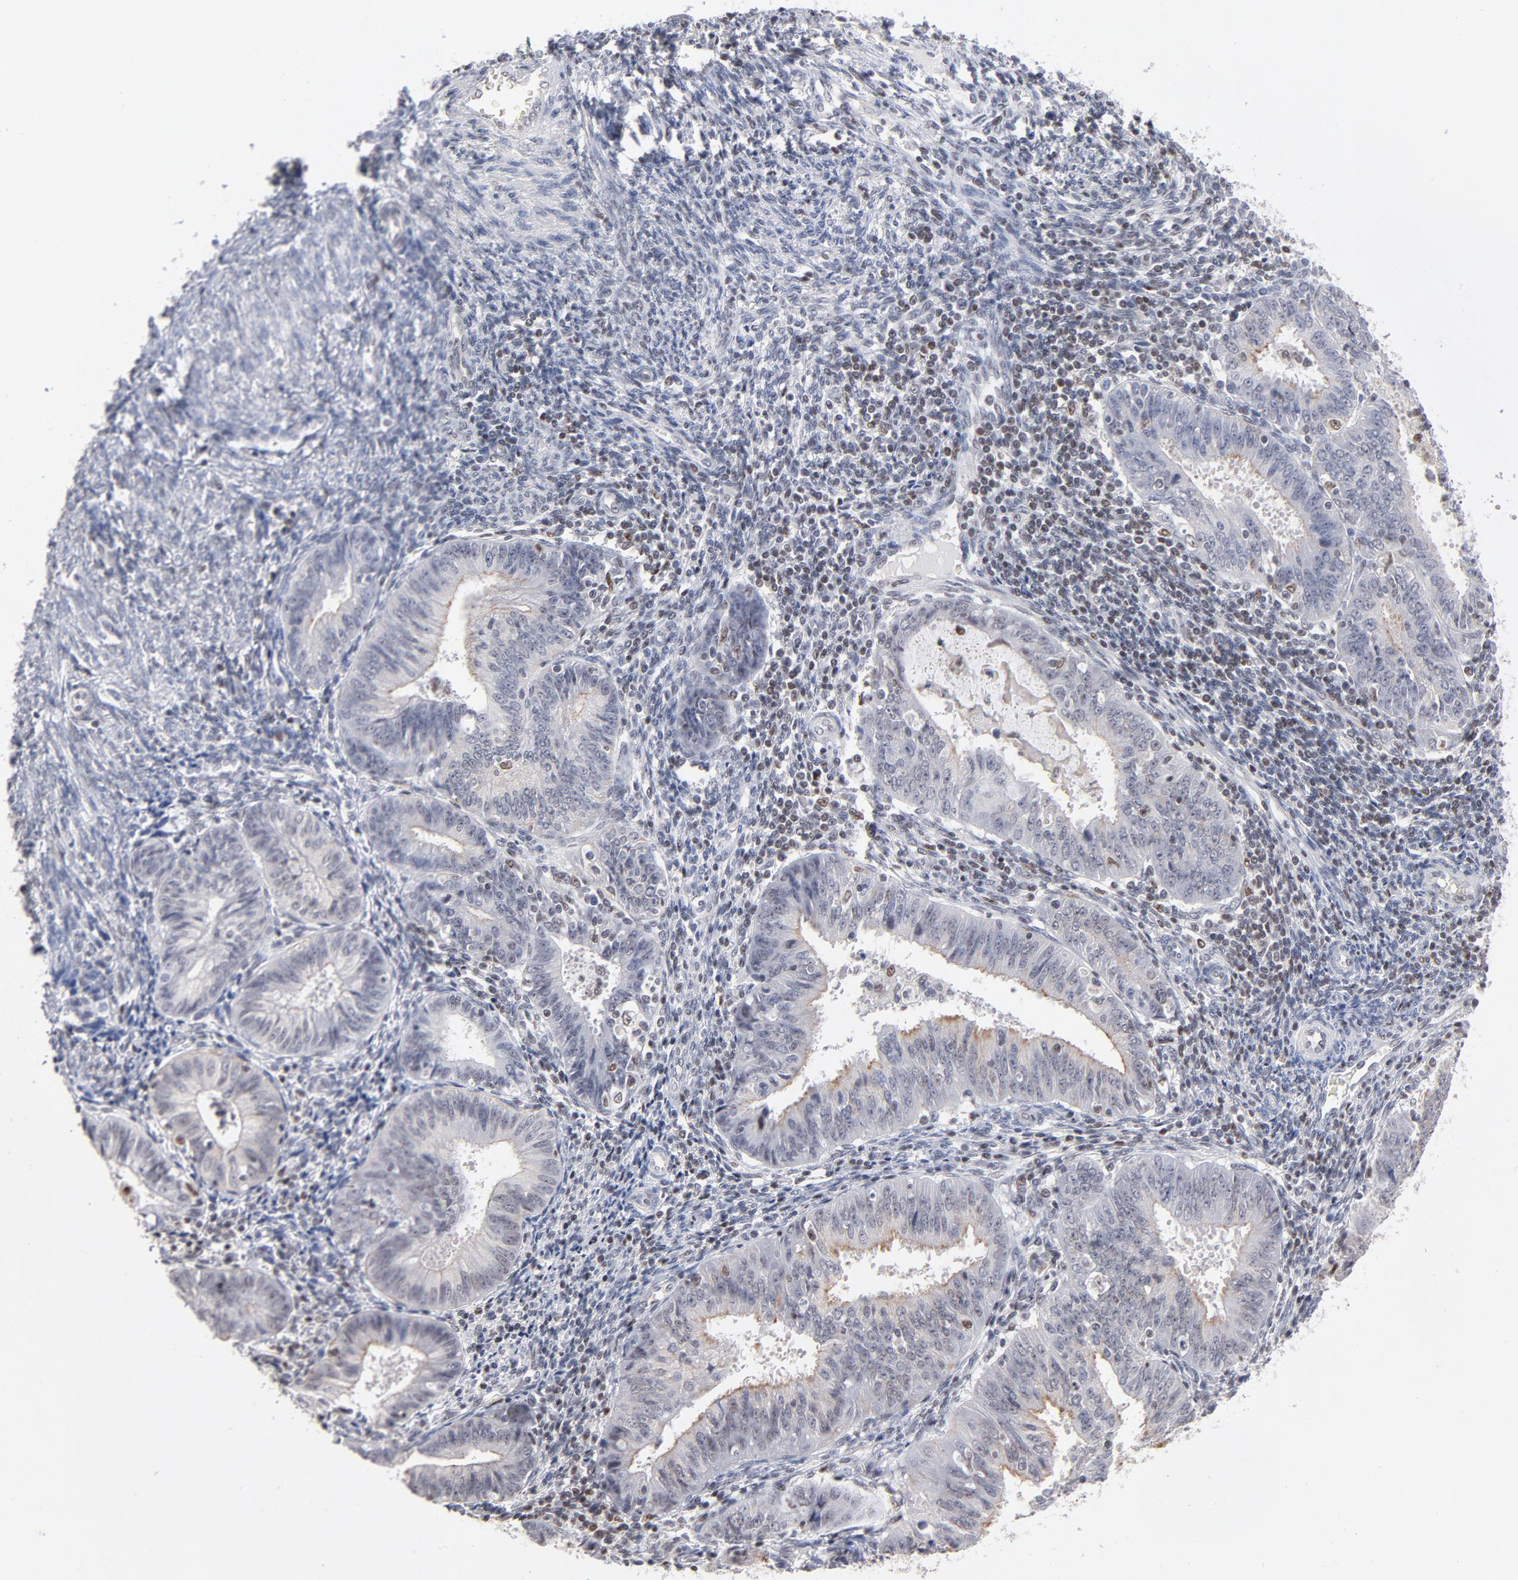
{"staining": {"intensity": "negative", "quantity": "none", "location": "none"}, "tissue": "endometrial cancer", "cell_type": "Tumor cells", "image_type": "cancer", "snomed": [{"axis": "morphology", "description": "Adenocarcinoma, NOS"}, {"axis": "topography", "description": "Endometrium"}], "caption": "This is an immunohistochemistry (IHC) histopathology image of human adenocarcinoma (endometrial). There is no expression in tumor cells.", "gene": "MAX", "patient": {"sex": "female", "age": 42}}